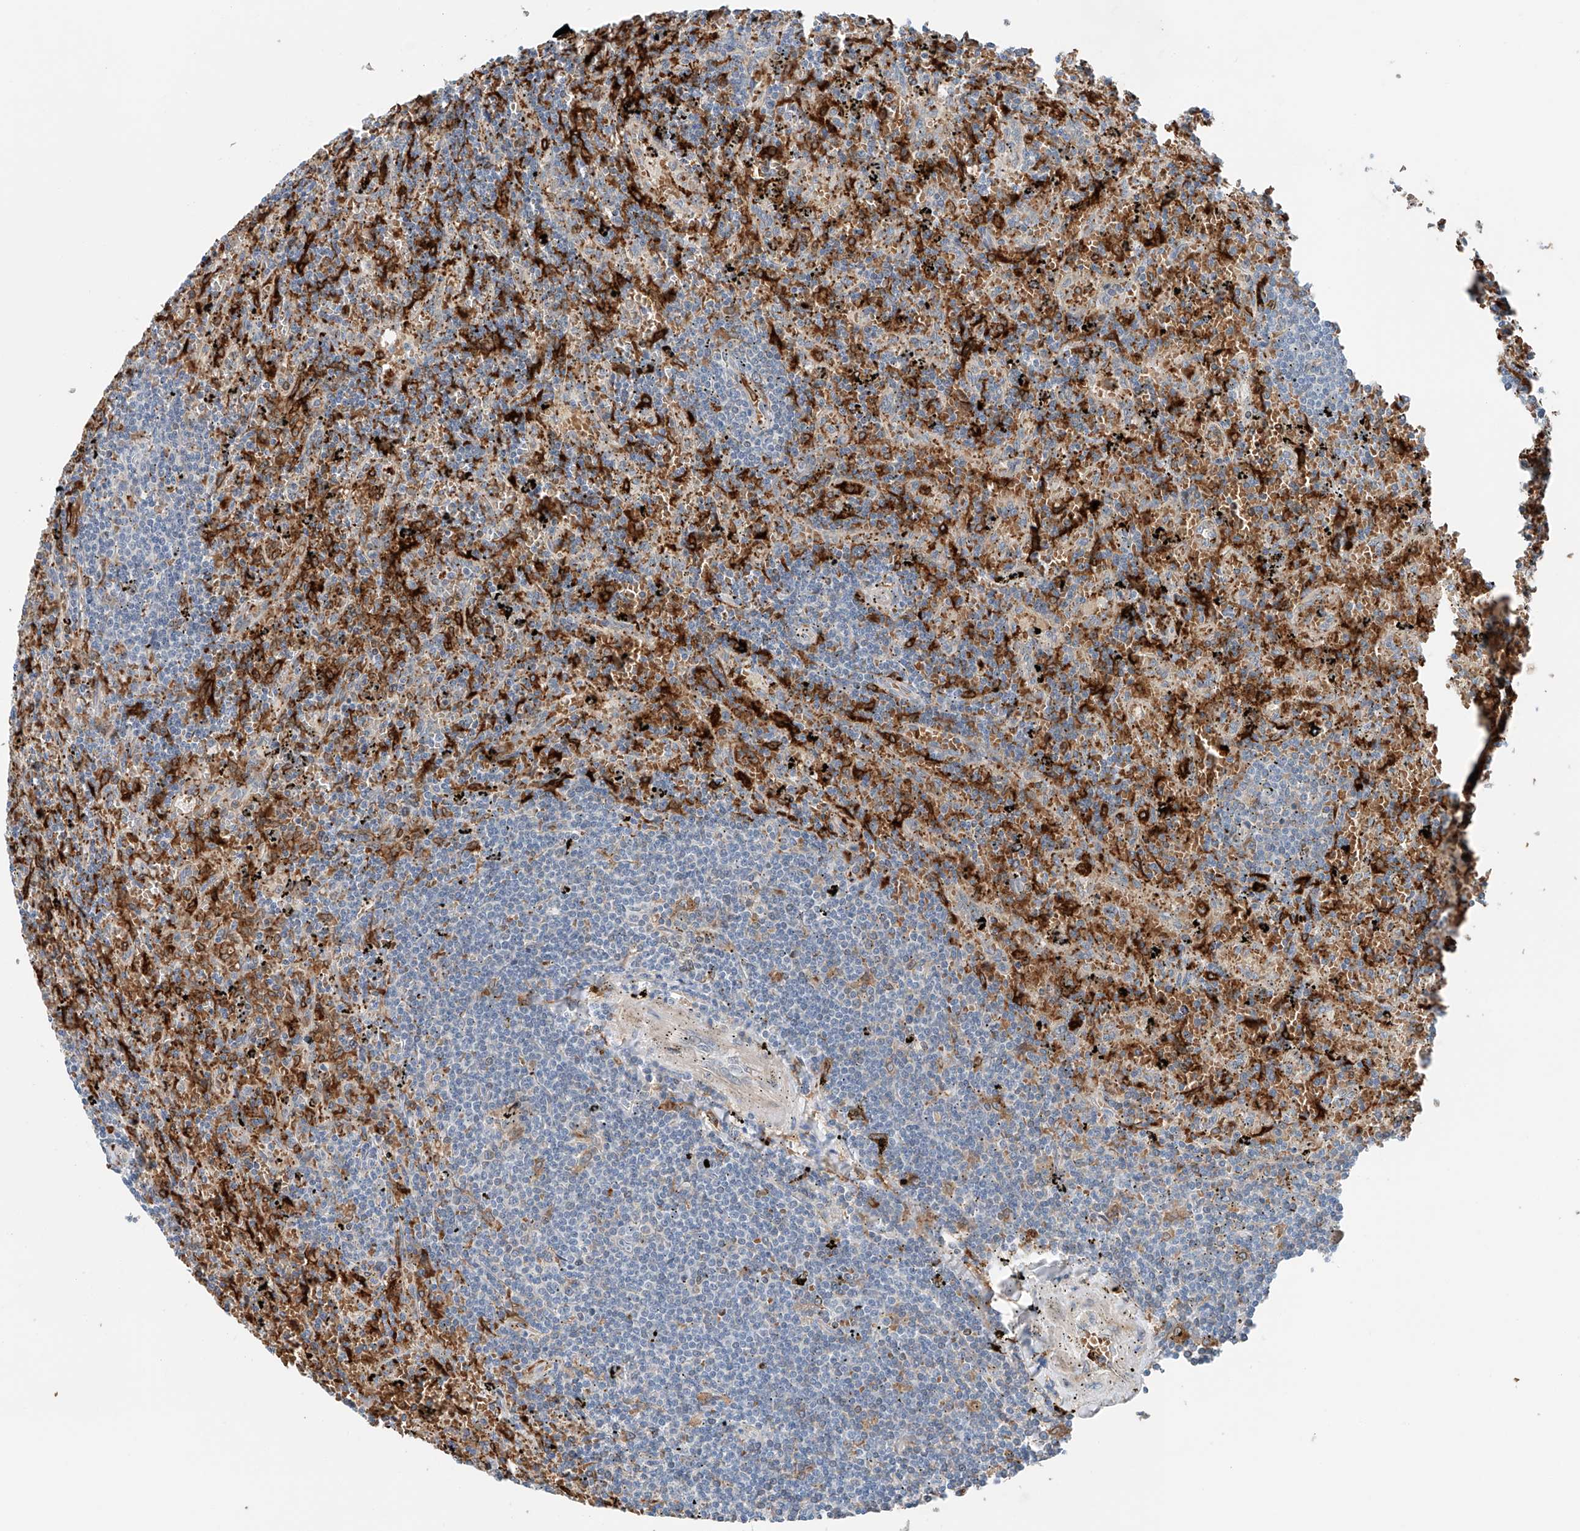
{"staining": {"intensity": "negative", "quantity": "none", "location": "none"}, "tissue": "lymphoma", "cell_type": "Tumor cells", "image_type": "cancer", "snomed": [{"axis": "morphology", "description": "Malignant lymphoma, non-Hodgkin's type, Low grade"}, {"axis": "topography", "description": "Spleen"}], "caption": "An image of human lymphoma is negative for staining in tumor cells.", "gene": "TBXAS1", "patient": {"sex": "male", "age": 76}}